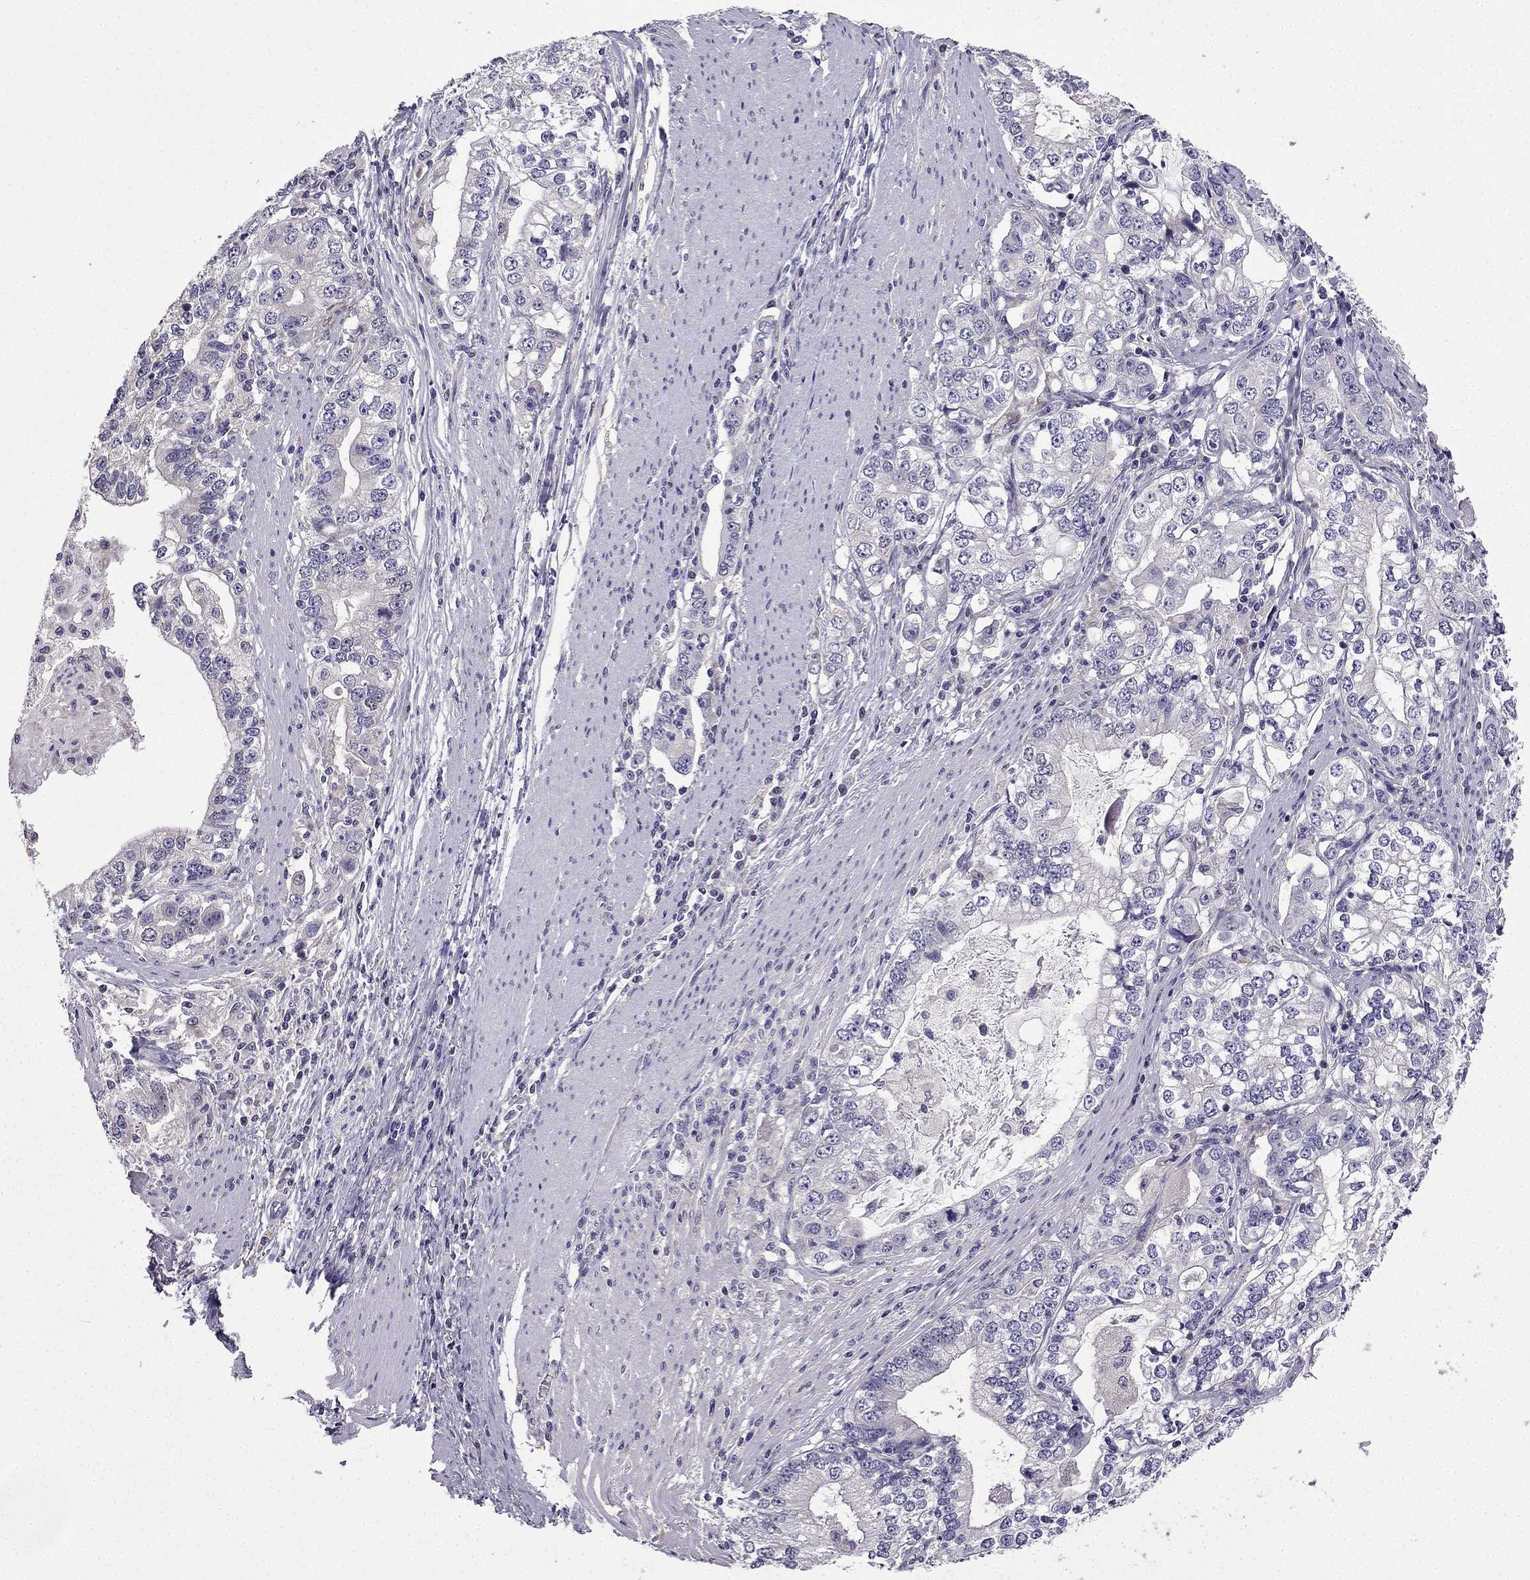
{"staining": {"intensity": "negative", "quantity": "none", "location": "none"}, "tissue": "stomach cancer", "cell_type": "Tumor cells", "image_type": "cancer", "snomed": [{"axis": "morphology", "description": "Adenocarcinoma, NOS"}, {"axis": "topography", "description": "Stomach, lower"}], "caption": "A micrograph of human stomach cancer is negative for staining in tumor cells. (DAB (3,3'-diaminobenzidine) immunohistochemistry, high magnification).", "gene": "SLC6A2", "patient": {"sex": "female", "age": 72}}